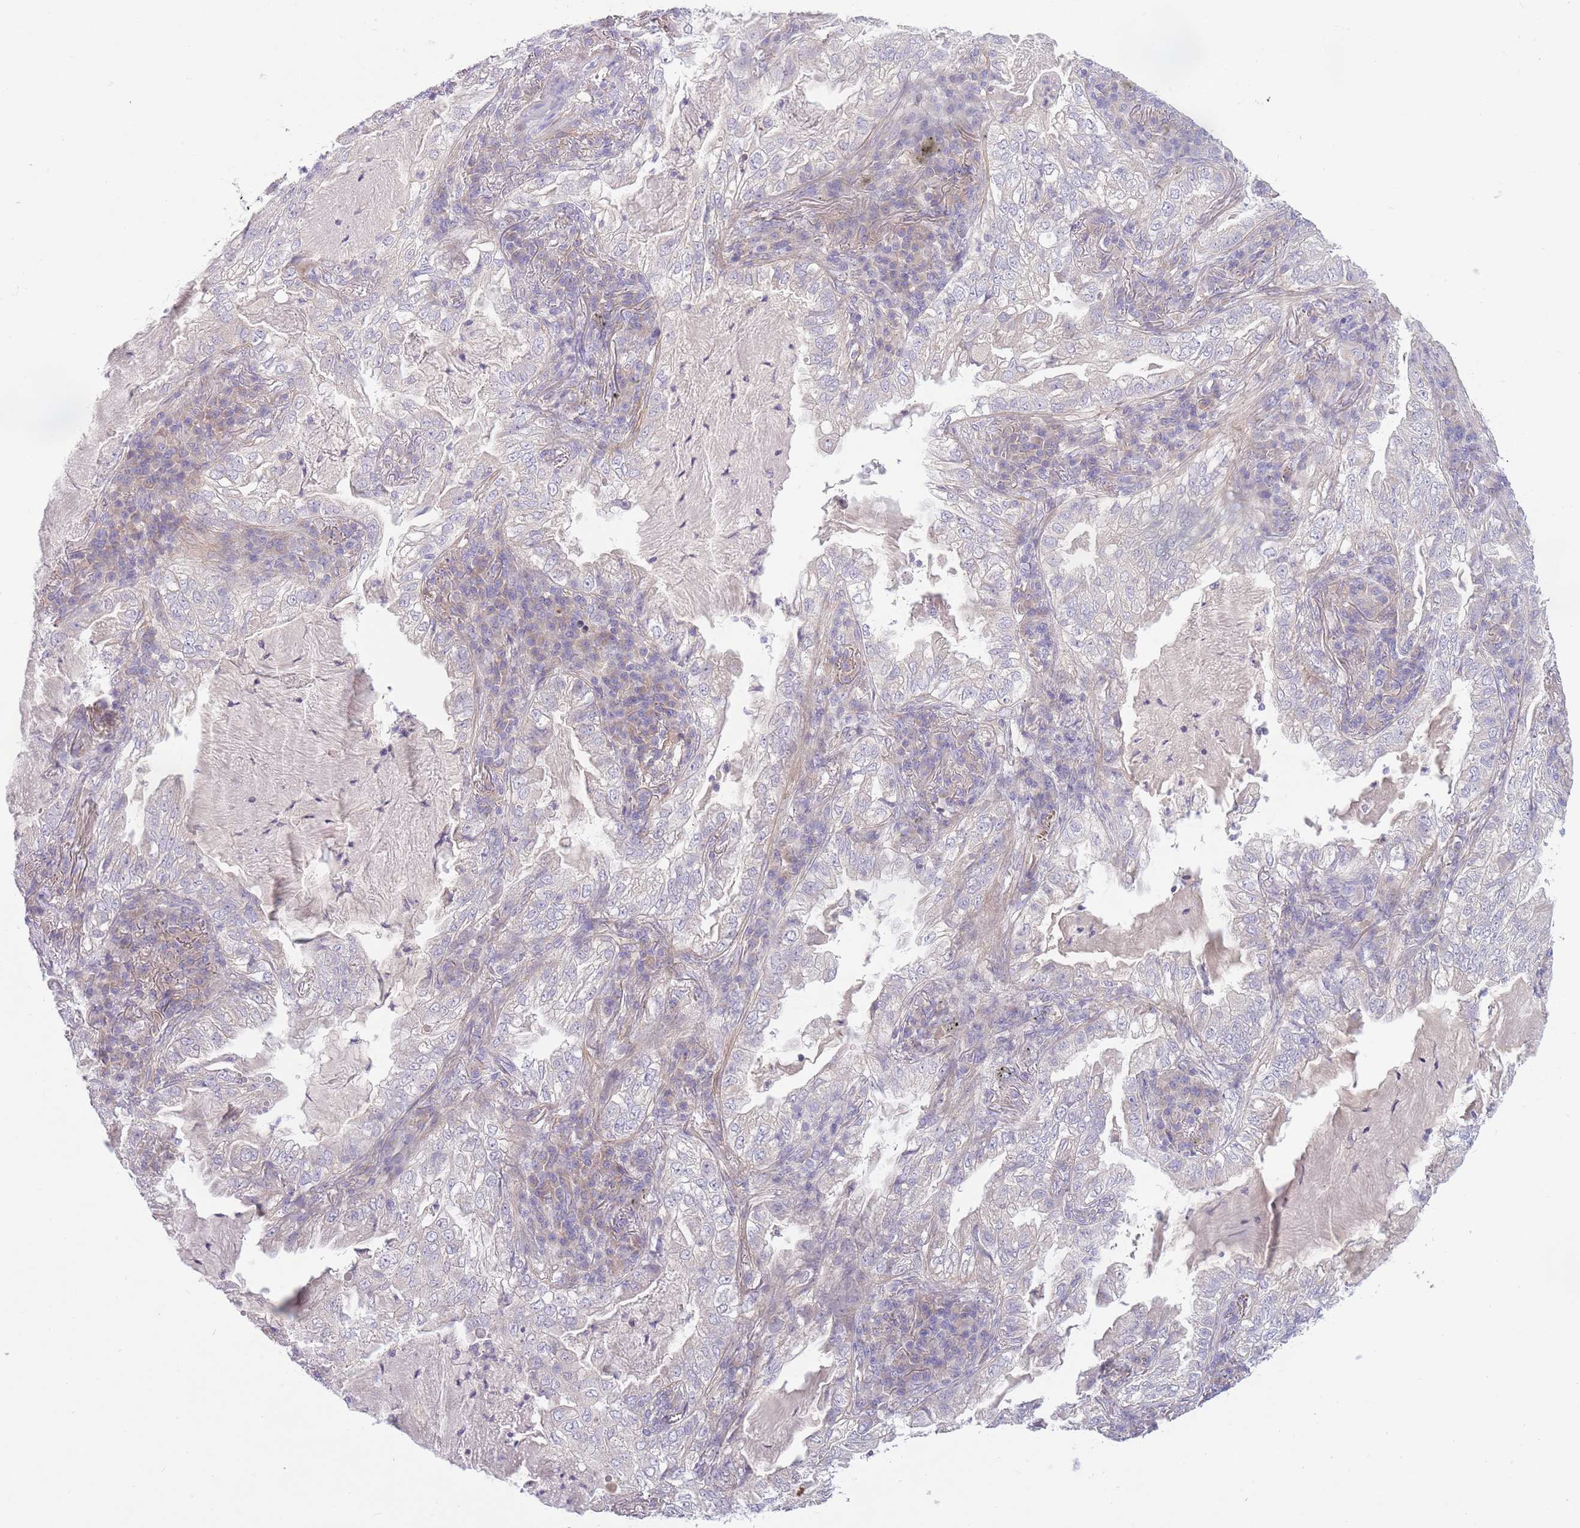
{"staining": {"intensity": "negative", "quantity": "none", "location": "none"}, "tissue": "lung cancer", "cell_type": "Tumor cells", "image_type": "cancer", "snomed": [{"axis": "morphology", "description": "Adenocarcinoma, NOS"}, {"axis": "topography", "description": "Lung"}], "caption": "The image shows no significant staining in tumor cells of lung cancer.", "gene": "PNPLA5", "patient": {"sex": "female", "age": 73}}